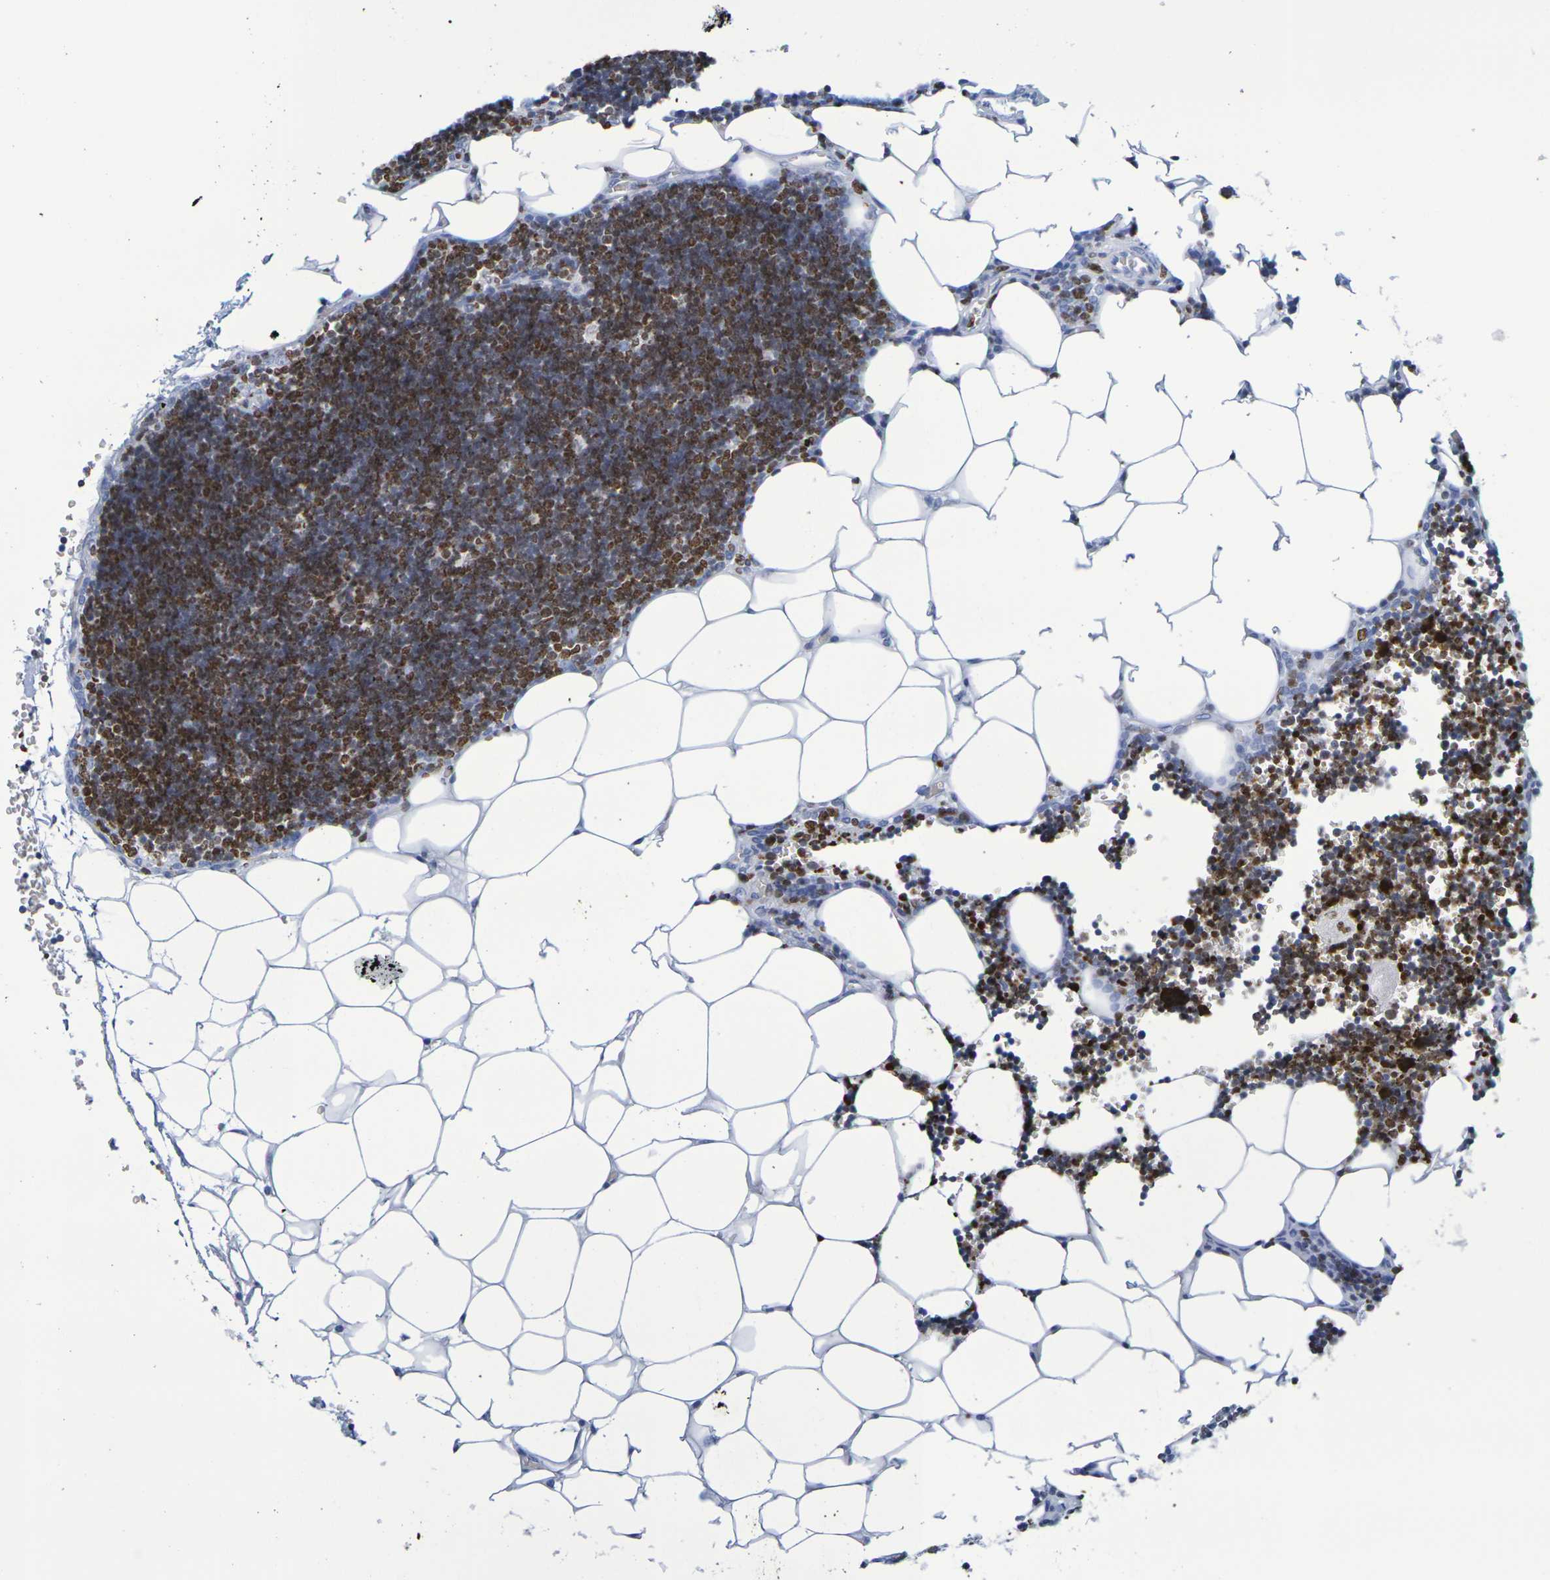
{"staining": {"intensity": "moderate", "quantity": ">75%", "location": "cytoplasmic/membranous"}, "tissue": "lymph node", "cell_type": "Germinal center cells", "image_type": "normal", "snomed": [{"axis": "morphology", "description": "Normal tissue, NOS"}, {"axis": "topography", "description": "Lymph node"}], "caption": "This micrograph exhibits immunohistochemistry (IHC) staining of benign lymph node, with medium moderate cytoplasmic/membranous positivity in about >75% of germinal center cells.", "gene": "H1", "patient": {"sex": "male", "age": 33}}